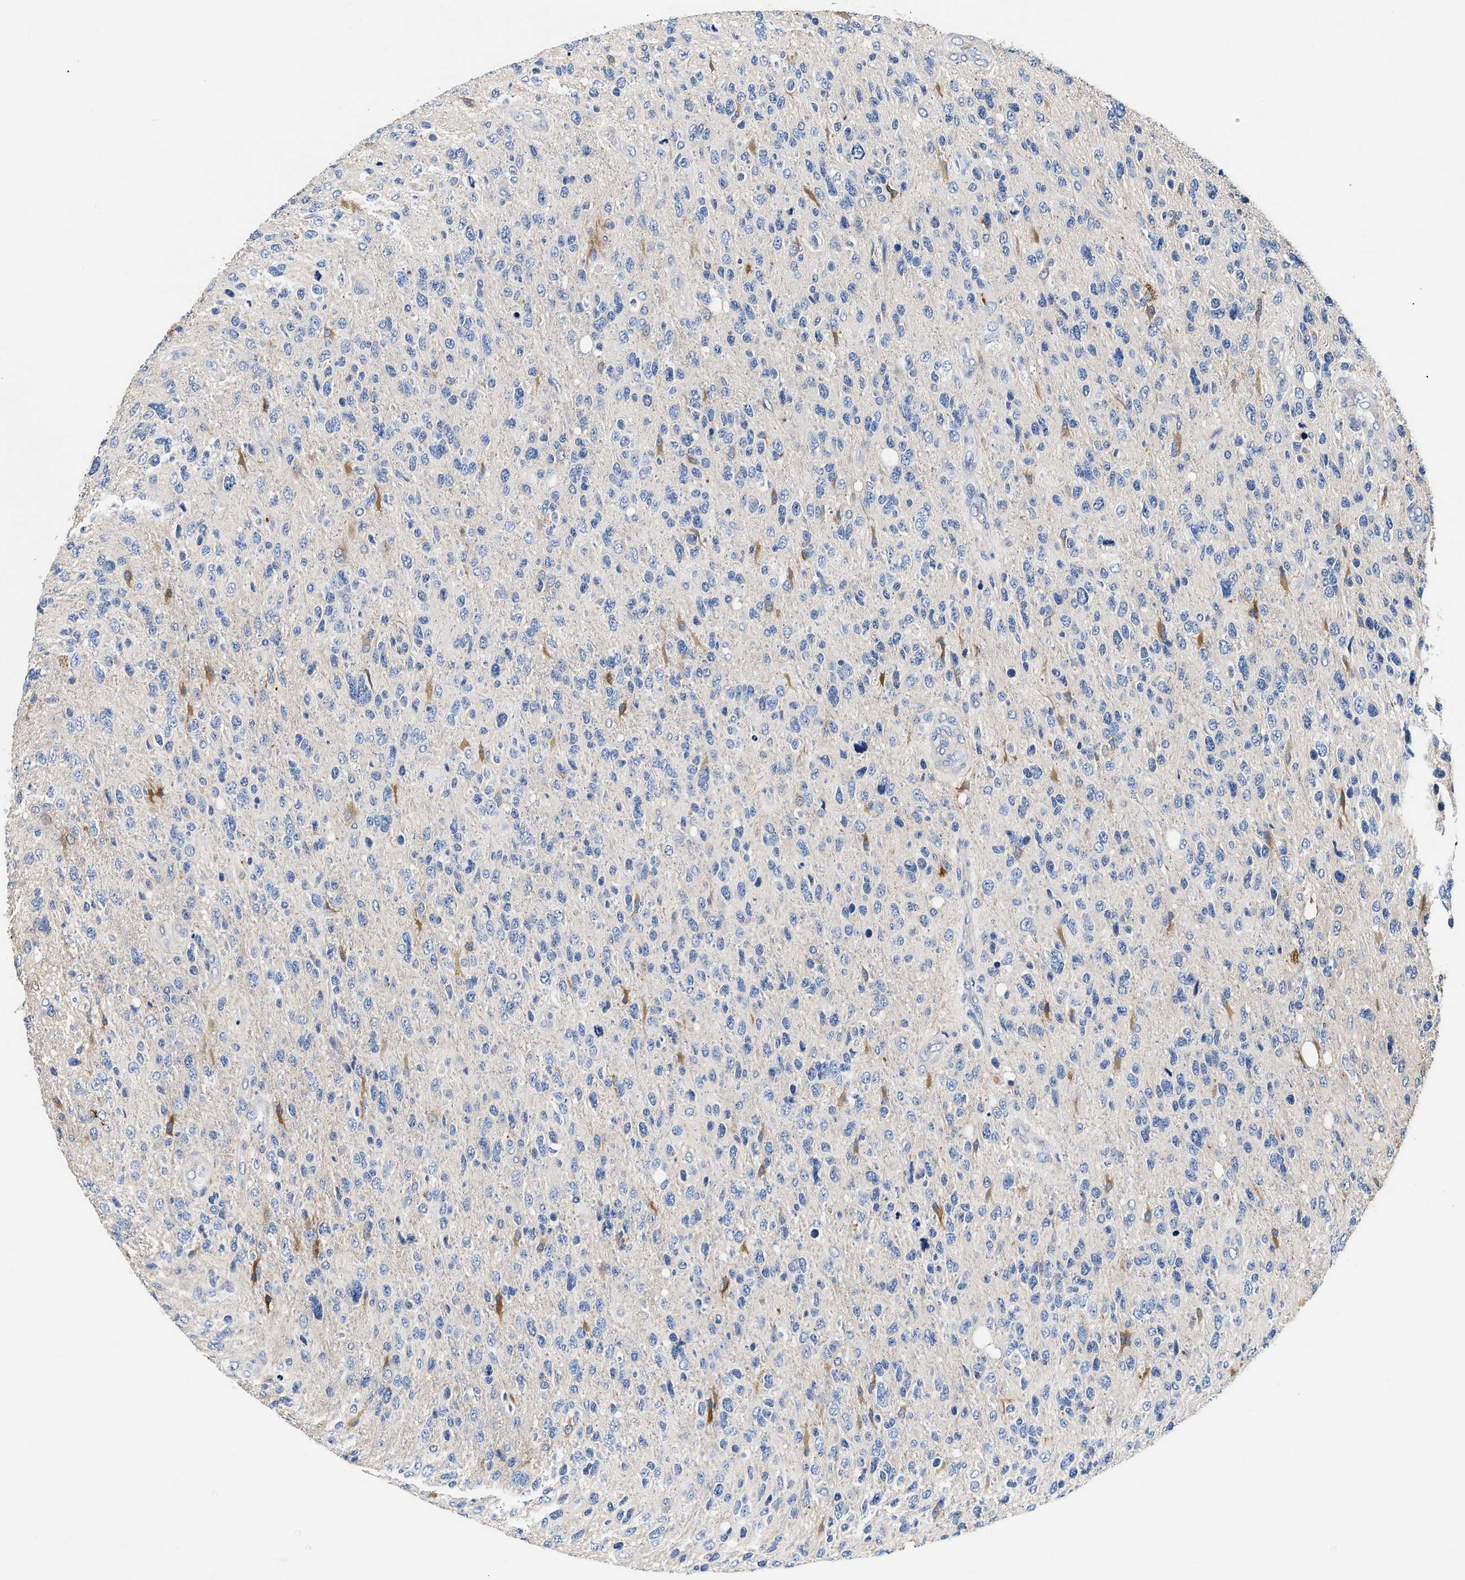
{"staining": {"intensity": "negative", "quantity": "none", "location": "none"}, "tissue": "glioma", "cell_type": "Tumor cells", "image_type": "cancer", "snomed": [{"axis": "morphology", "description": "Glioma, malignant, High grade"}, {"axis": "topography", "description": "Brain"}], "caption": "An IHC photomicrograph of glioma is shown. There is no staining in tumor cells of glioma.", "gene": "TUT7", "patient": {"sex": "female", "age": 58}}